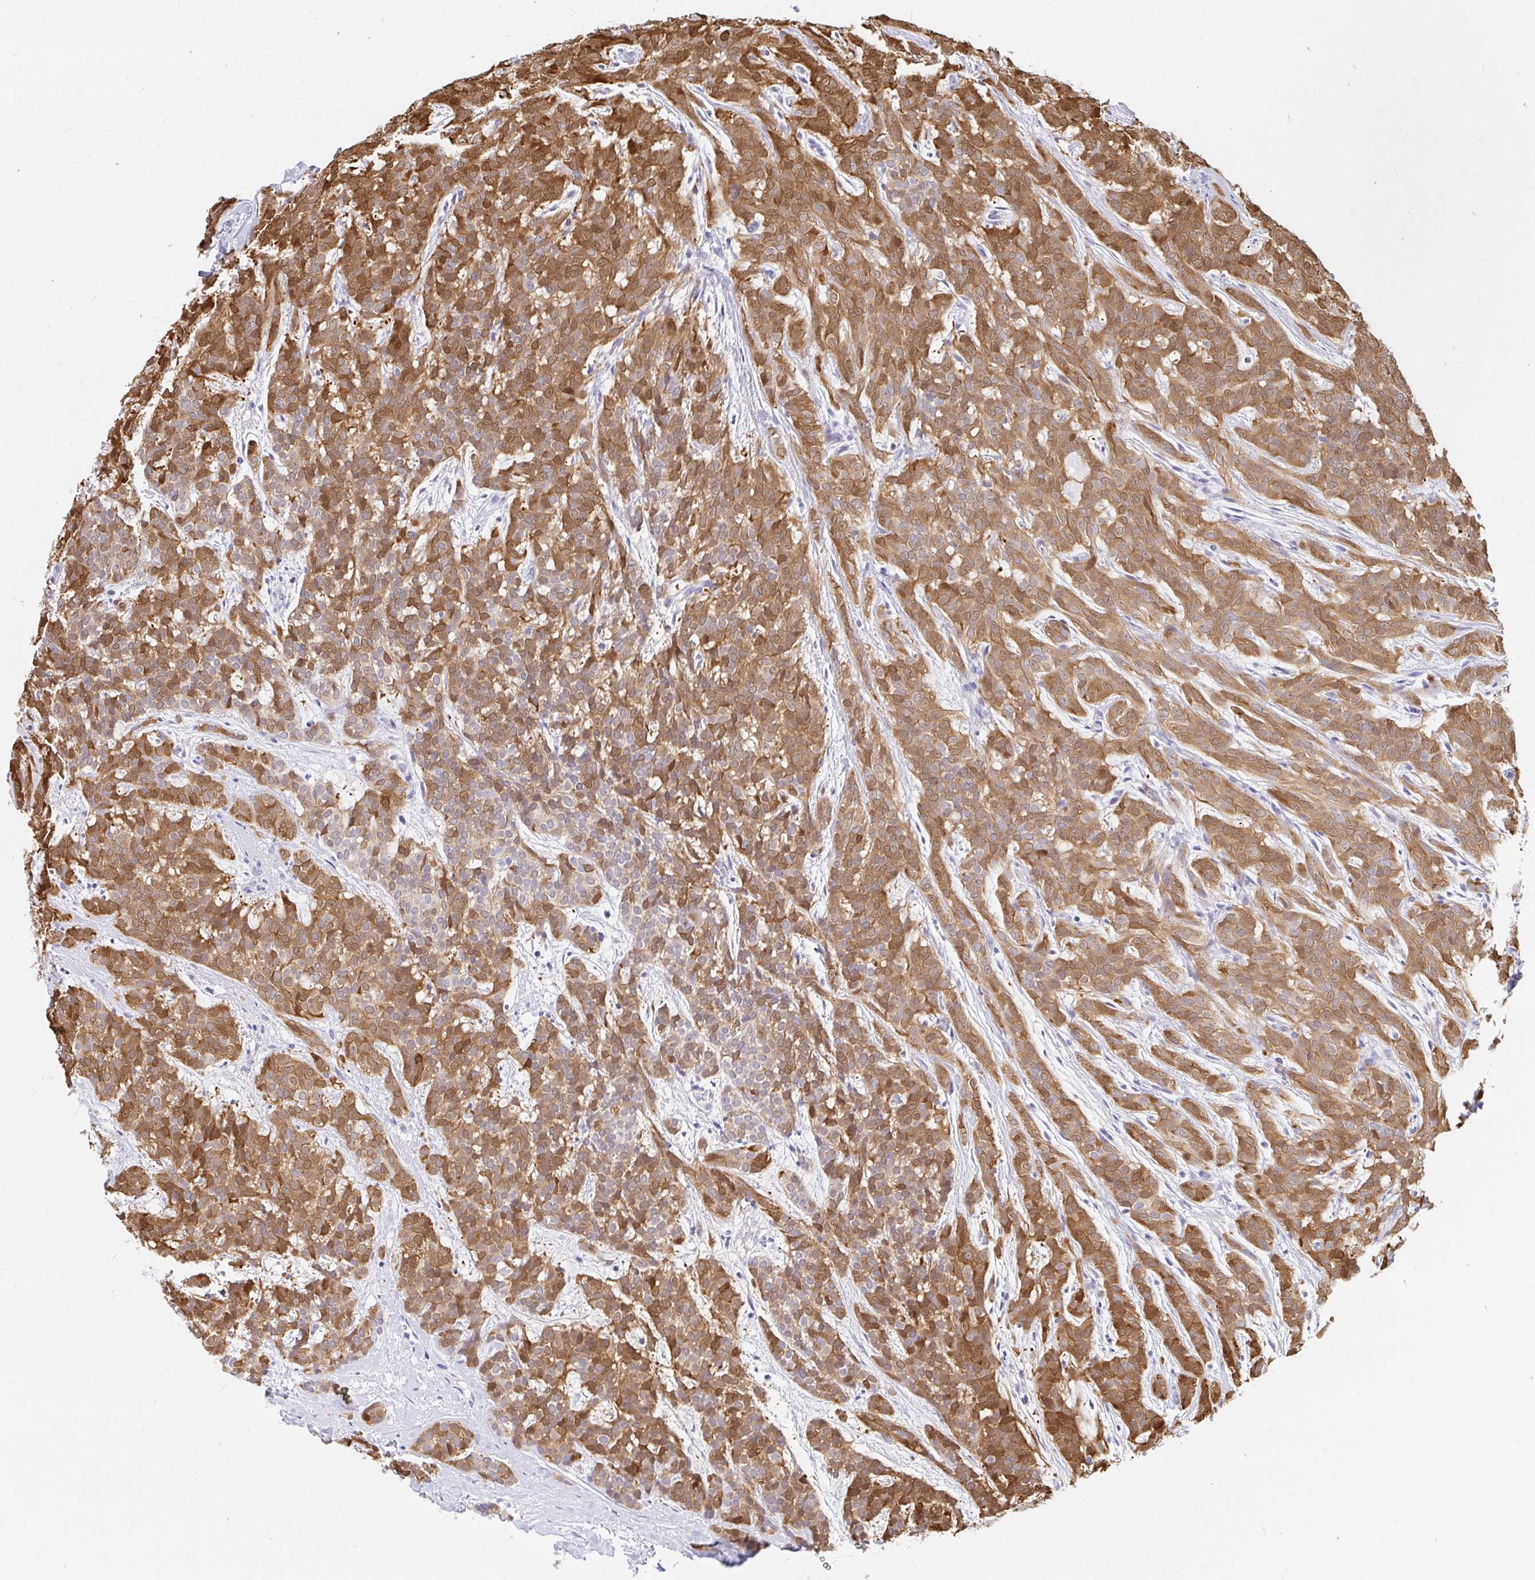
{"staining": {"intensity": "strong", "quantity": ">75%", "location": "cytoplasmic/membranous"}, "tissue": "head and neck cancer", "cell_type": "Tumor cells", "image_type": "cancer", "snomed": [{"axis": "morphology", "description": "Normal tissue, NOS"}, {"axis": "morphology", "description": "Adenocarcinoma, NOS"}, {"axis": "topography", "description": "Oral tissue"}, {"axis": "topography", "description": "Head-Neck"}], "caption": "Strong cytoplasmic/membranous protein positivity is identified in approximately >75% of tumor cells in adenocarcinoma (head and neck). (DAB = brown stain, brightfield microscopy at high magnification).", "gene": "PPP1R1B", "patient": {"sex": "female", "age": 57}}